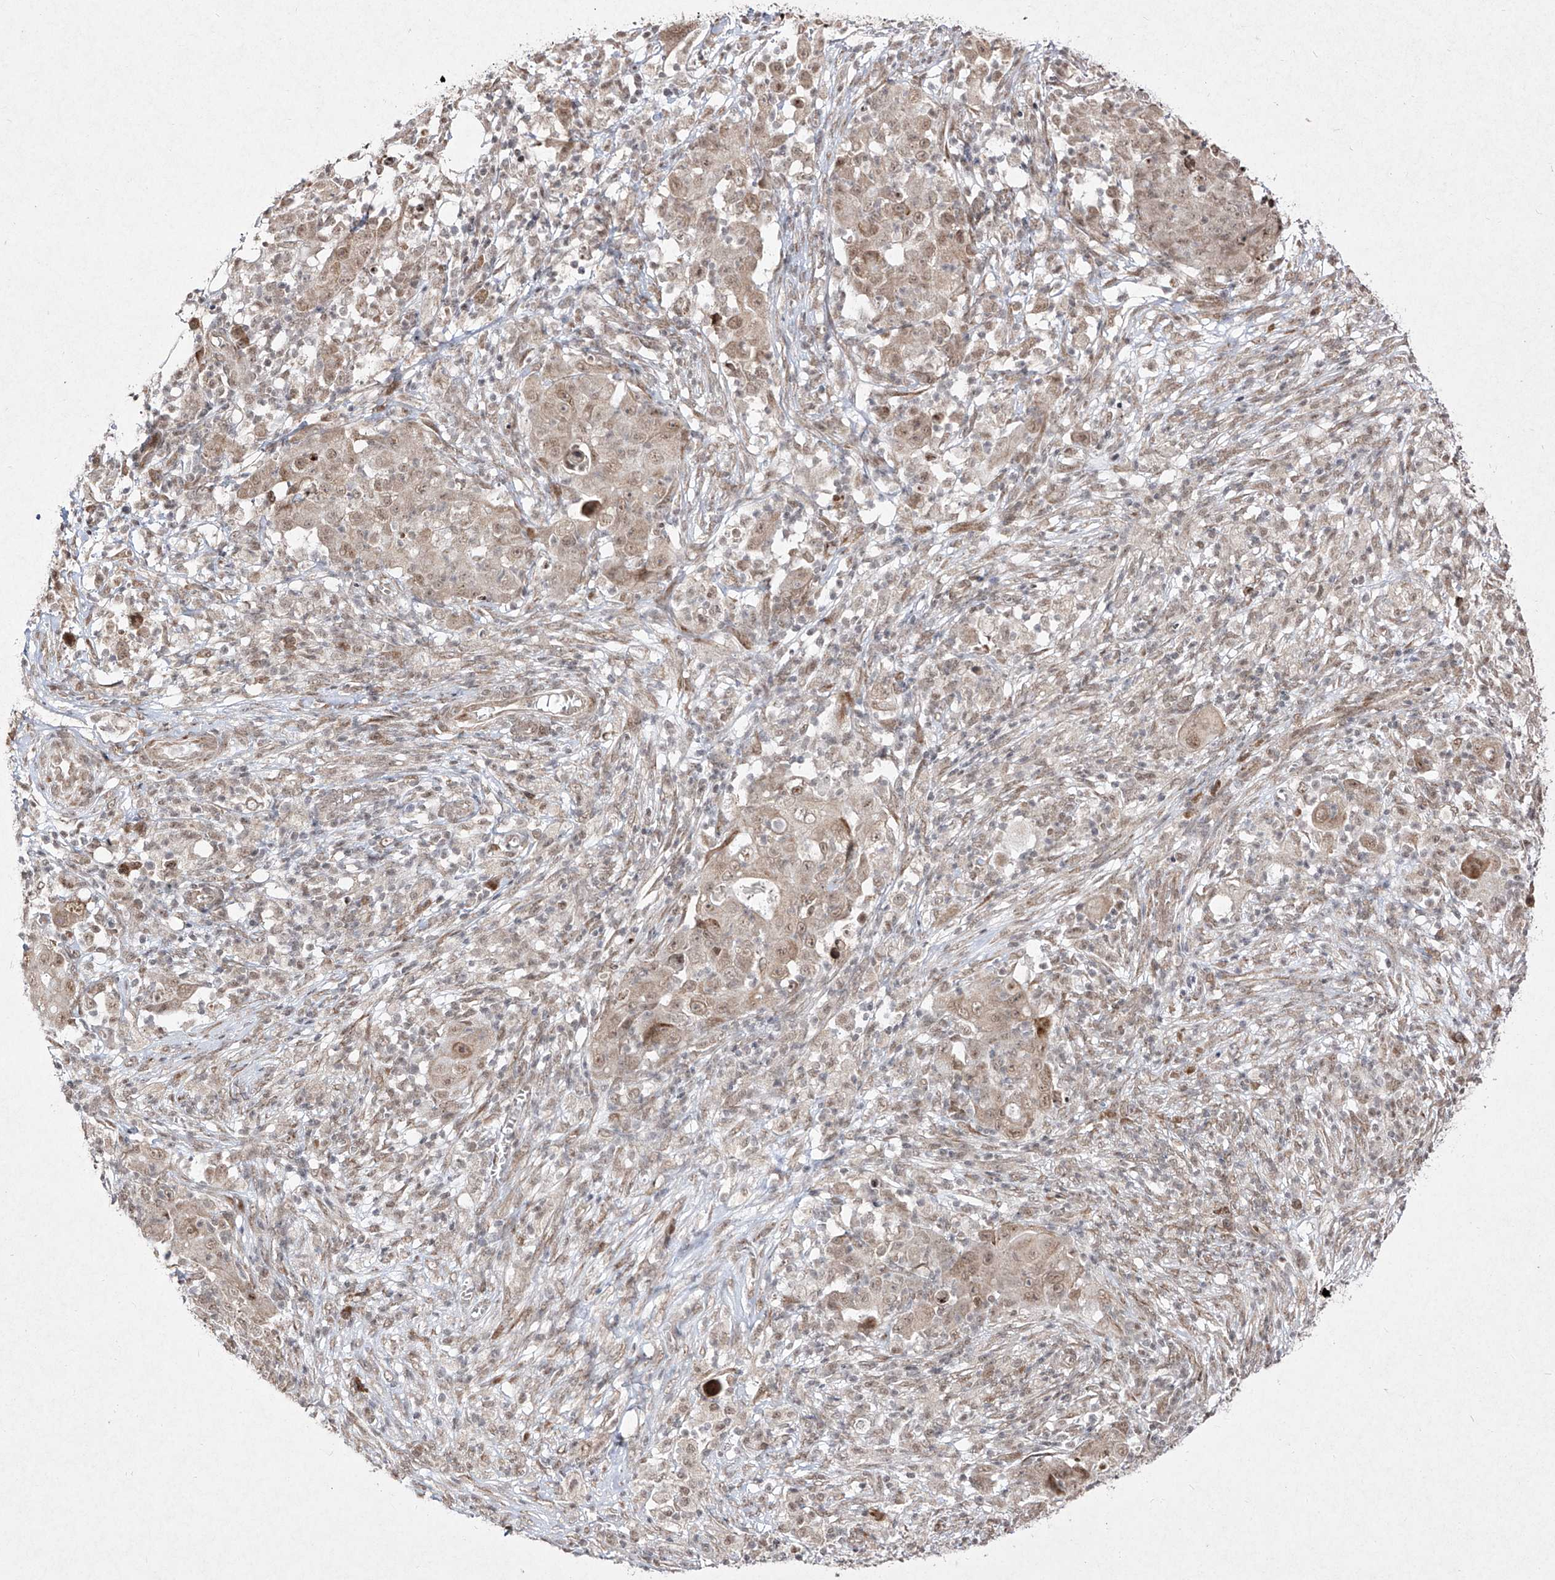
{"staining": {"intensity": "weak", "quantity": ">75%", "location": "nuclear"}, "tissue": "ovarian cancer", "cell_type": "Tumor cells", "image_type": "cancer", "snomed": [{"axis": "morphology", "description": "Carcinoma, endometroid"}, {"axis": "topography", "description": "Ovary"}], "caption": "DAB (3,3'-diaminobenzidine) immunohistochemical staining of human endometroid carcinoma (ovarian) exhibits weak nuclear protein expression in approximately >75% of tumor cells.", "gene": "SNRNP27", "patient": {"sex": "female", "age": 42}}